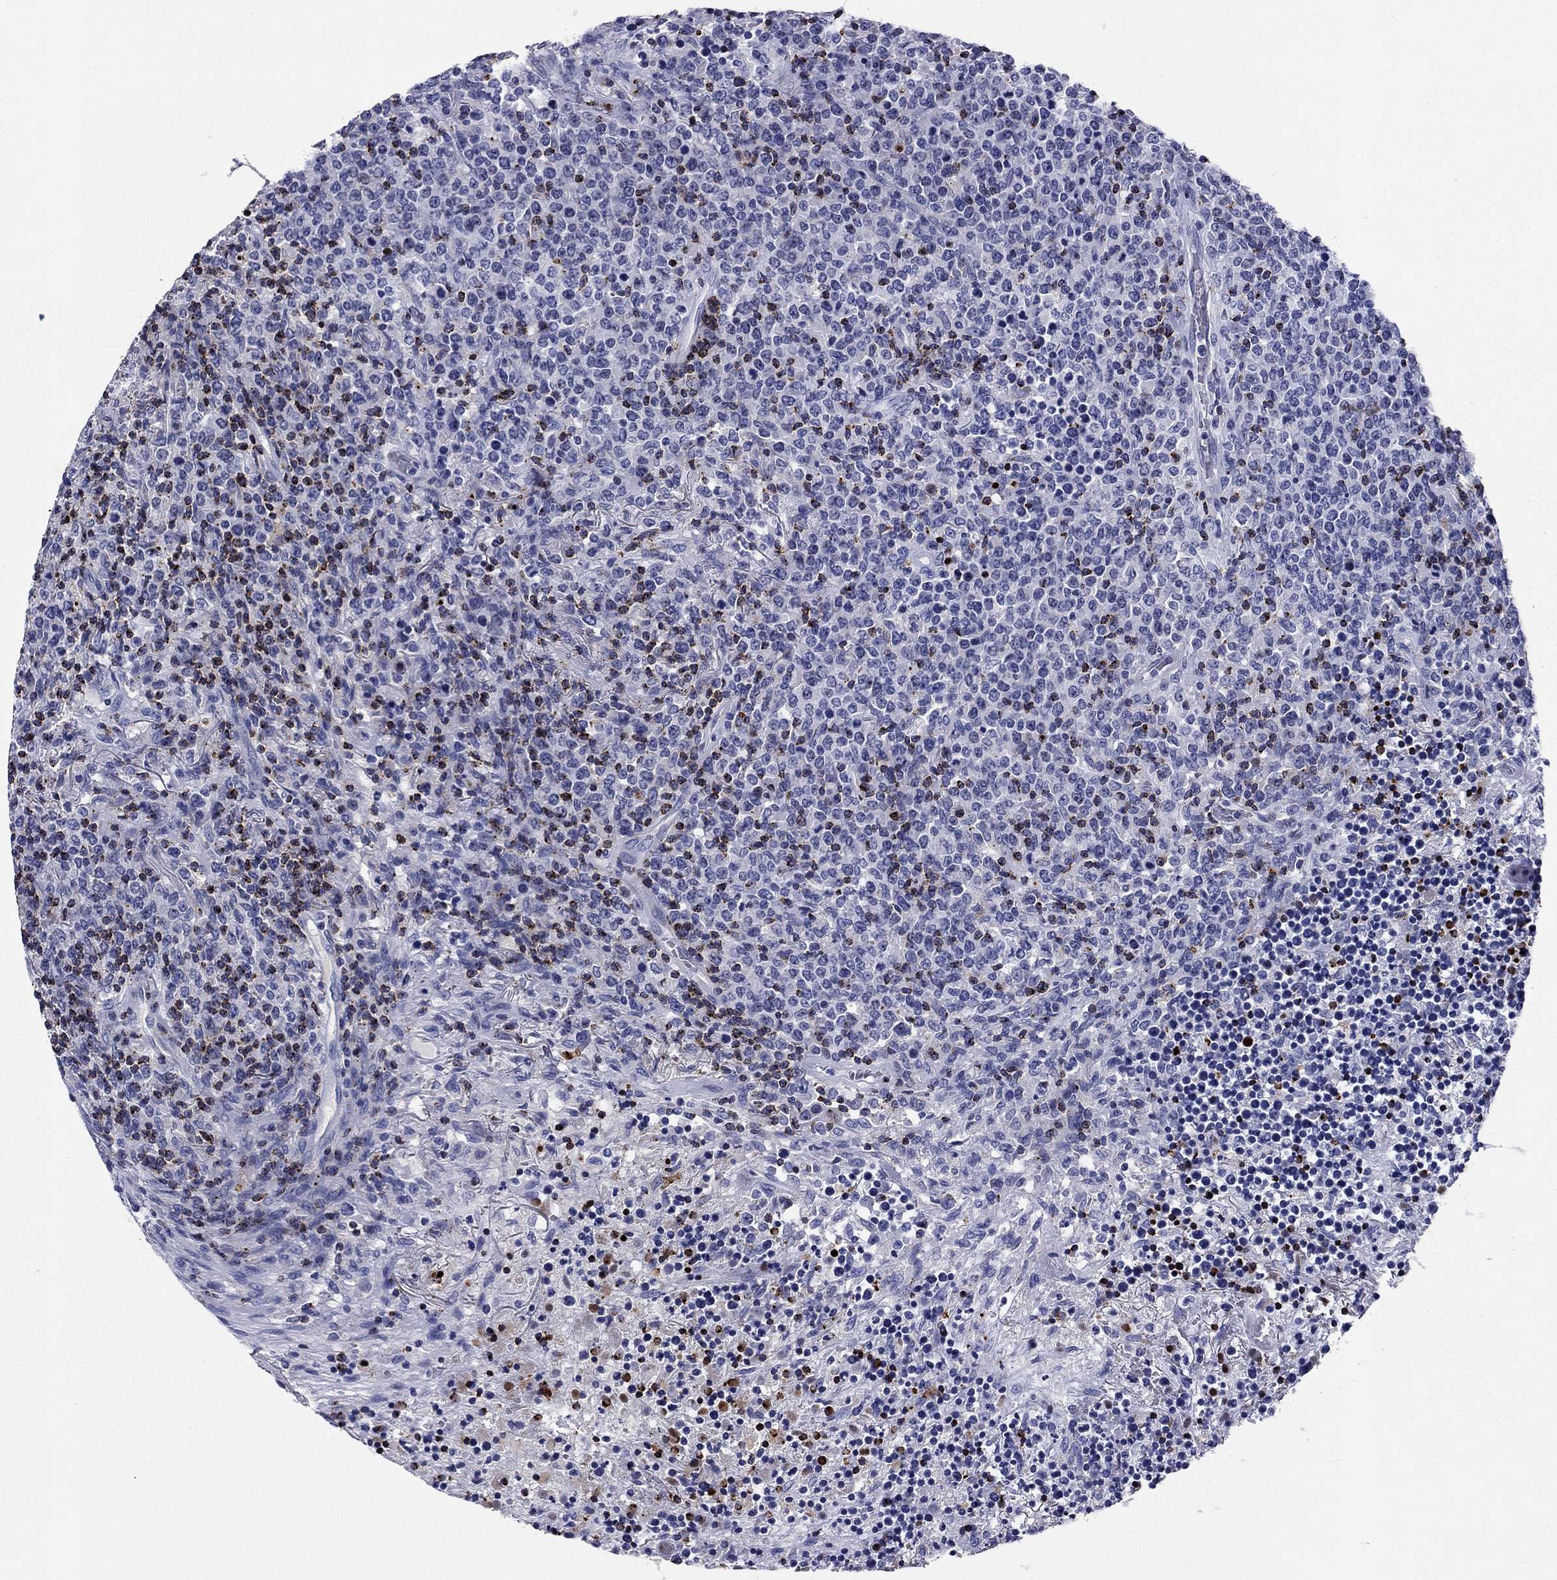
{"staining": {"intensity": "negative", "quantity": "none", "location": "none"}, "tissue": "lymphoma", "cell_type": "Tumor cells", "image_type": "cancer", "snomed": [{"axis": "morphology", "description": "Malignant lymphoma, non-Hodgkin's type, High grade"}, {"axis": "topography", "description": "Lung"}], "caption": "Tumor cells show no significant protein staining in malignant lymphoma, non-Hodgkin's type (high-grade). (Immunohistochemistry, brightfield microscopy, high magnification).", "gene": "GZMK", "patient": {"sex": "male", "age": 79}}